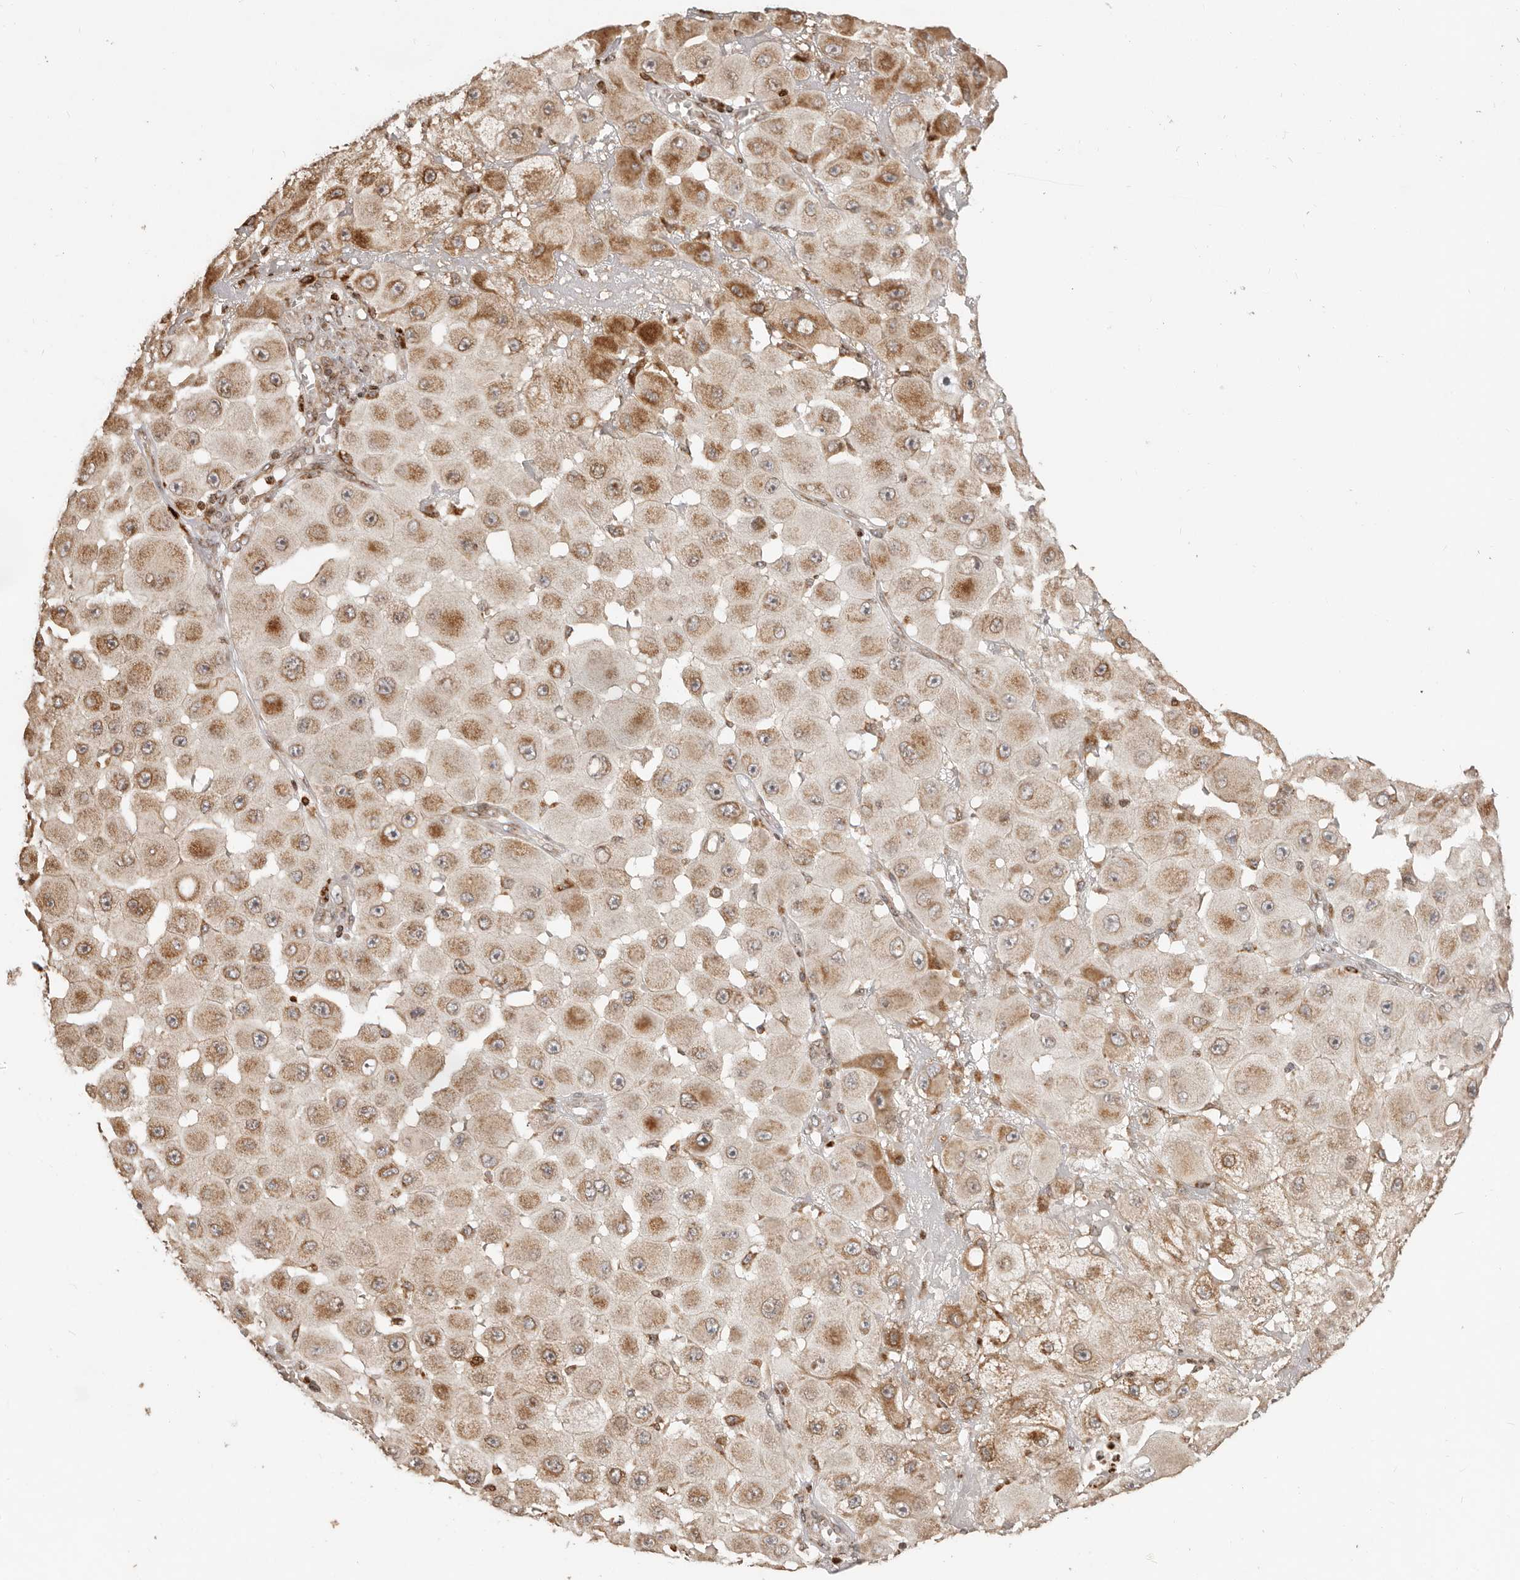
{"staining": {"intensity": "moderate", "quantity": ">75%", "location": "cytoplasmic/membranous"}, "tissue": "melanoma", "cell_type": "Tumor cells", "image_type": "cancer", "snomed": [{"axis": "morphology", "description": "Malignant melanoma, NOS"}, {"axis": "topography", "description": "Skin"}], "caption": "Brown immunohistochemical staining in human melanoma demonstrates moderate cytoplasmic/membranous expression in approximately >75% of tumor cells.", "gene": "TRIM4", "patient": {"sex": "female", "age": 81}}